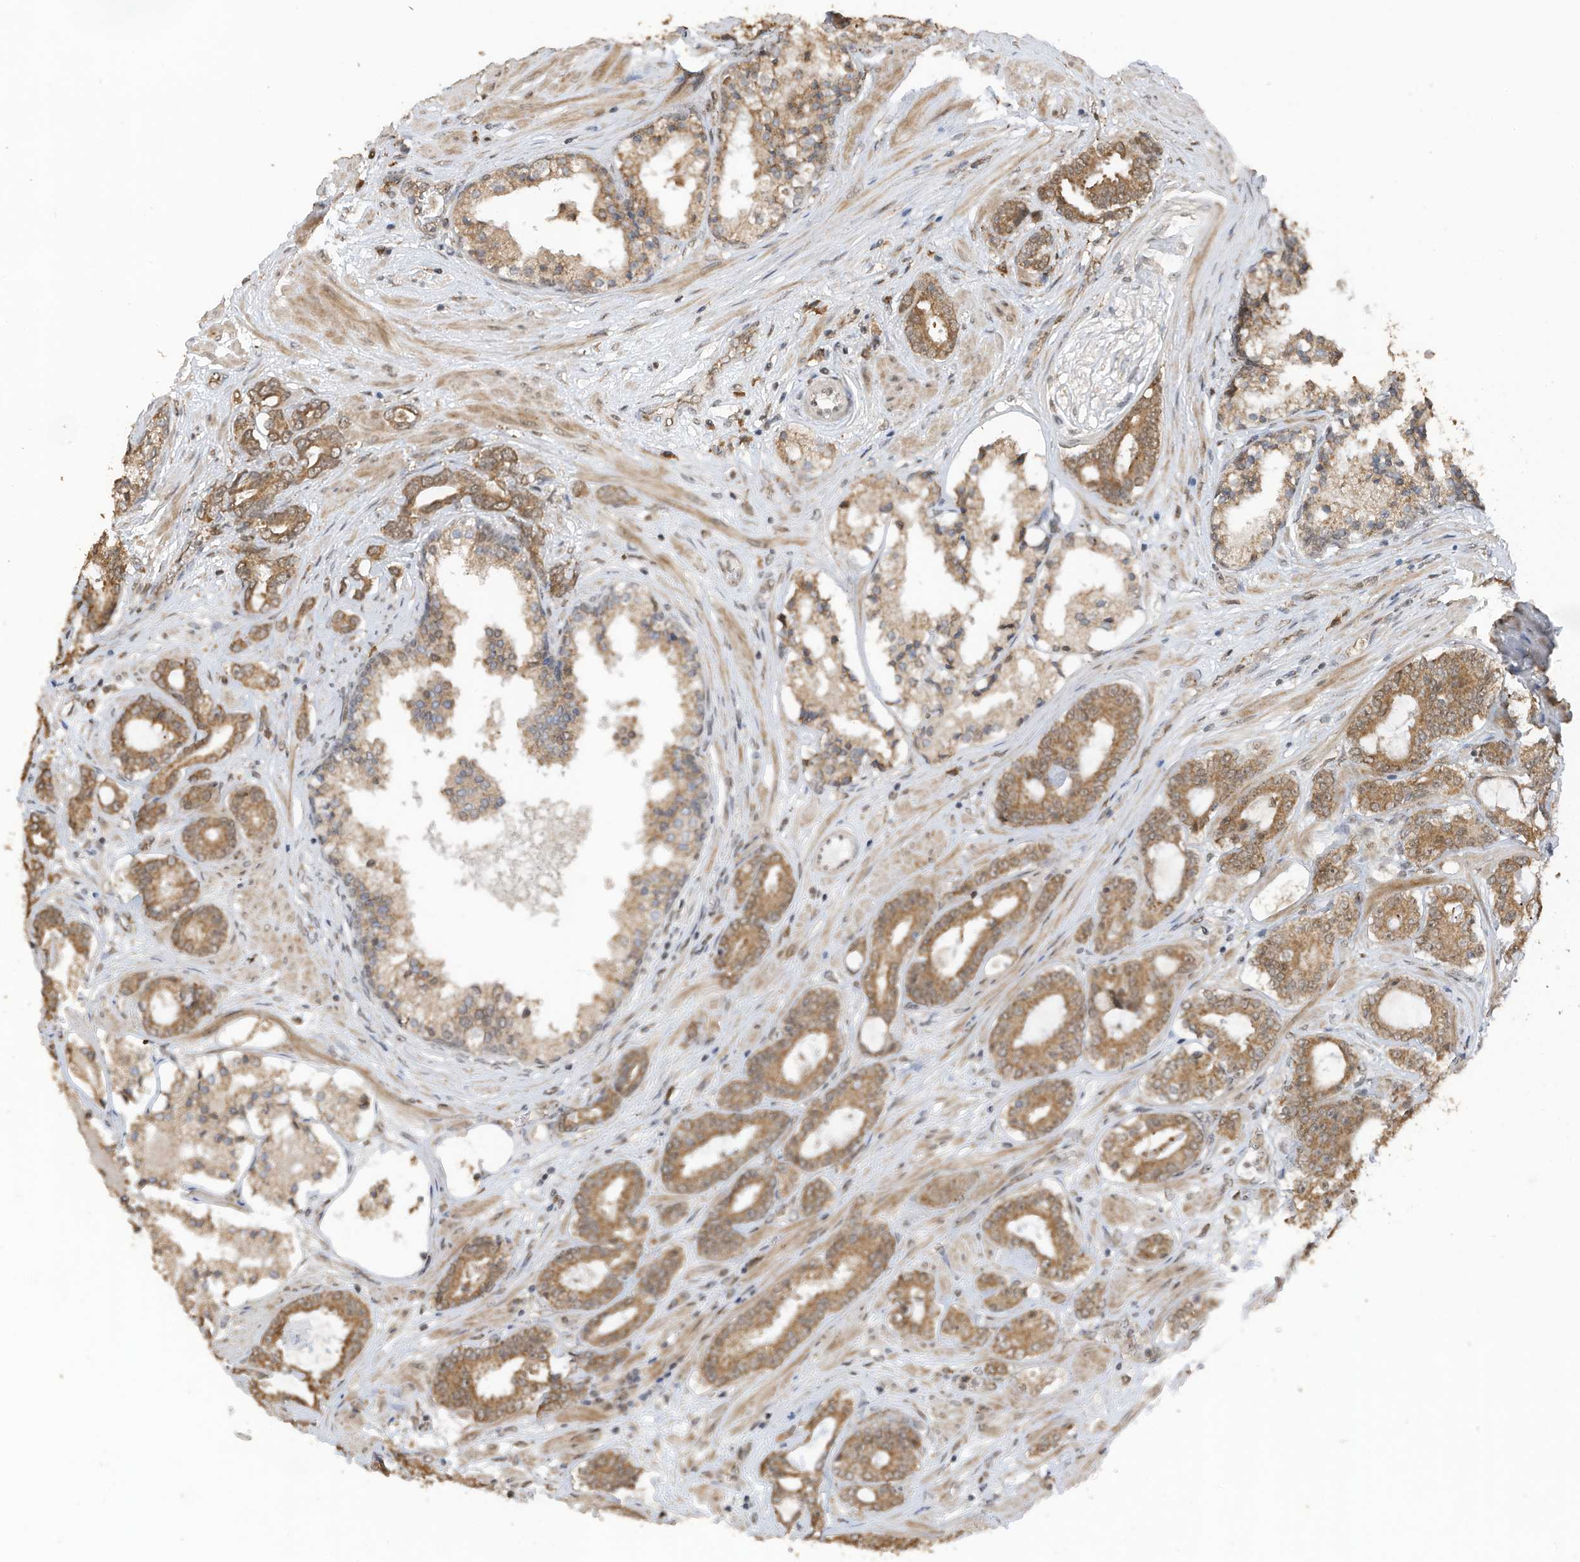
{"staining": {"intensity": "moderate", "quantity": ">75%", "location": "cytoplasmic/membranous"}, "tissue": "prostate cancer", "cell_type": "Tumor cells", "image_type": "cancer", "snomed": [{"axis": "morphology", "description": "Adenocarcinoma, High grade"}, {"axis": "topography", "description": "Prostate"}], "caption": "Brown immunohistochemical staining in prostate cancer shows moderate cytoplasmic/membranous expression in about >75% of tumor cells.", "gene": "ERLEC1", "patient": {"sex": "male", "age": 58}}